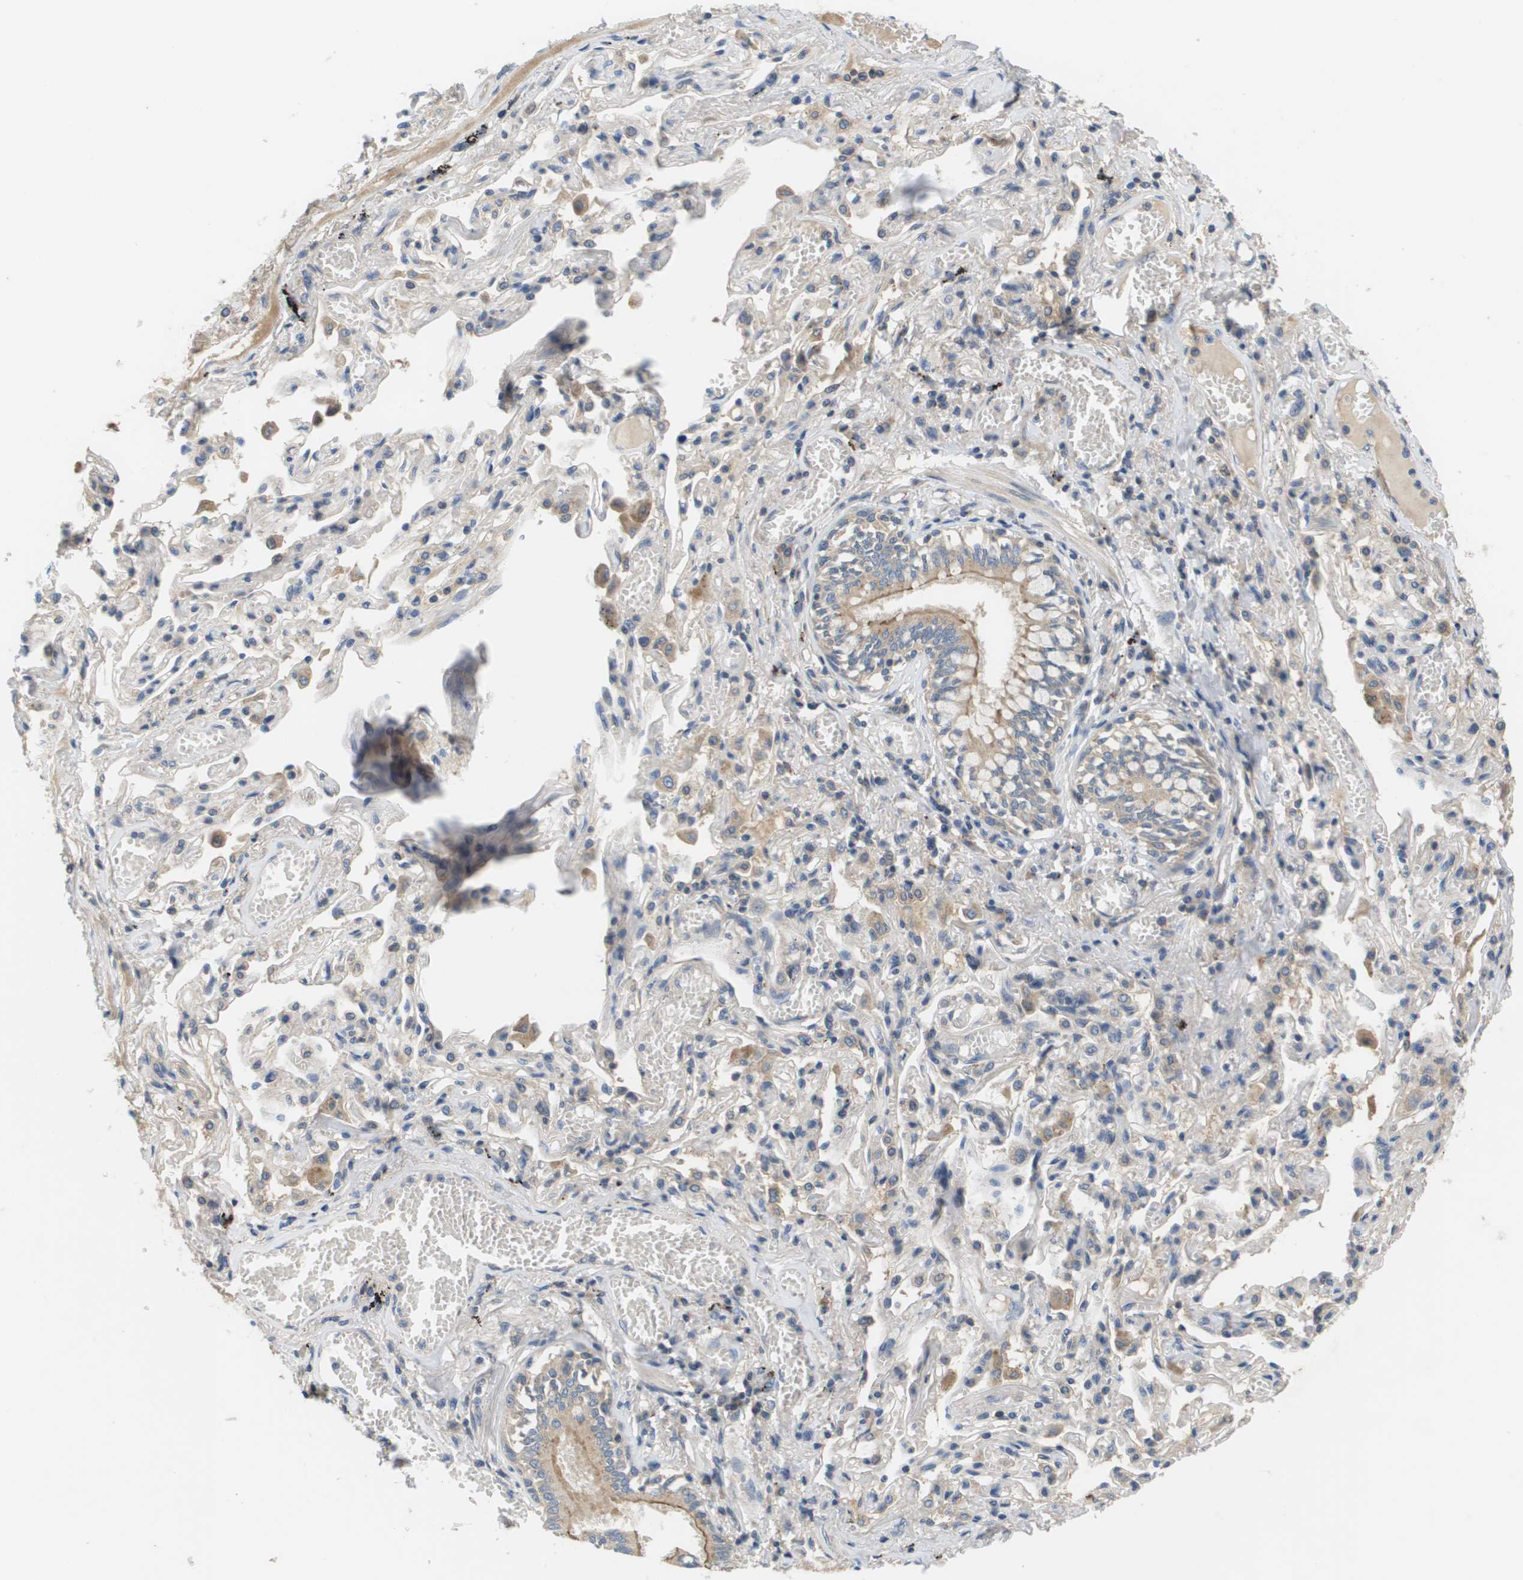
{"staining": {"intensity": "moderate", "quantity": "<25%", "location": "cytoplasmic/membranous"}, "tissue": "bronchus", "cell_type": "Respiratory epithelial cells", "image_type": "normal", "snomed": [{"axis": "morphology", "description": "Normal tissue, NOS"}, {"axis": "morphology", "description": "Inflammation, NOS"}, {"axis": "topography", "description": "Cartilage tissue"}, {"axis": "topography", "description": "Lung"}], "caption": "DAB immunohistochemical staining of unremarkable bronchus displays moderate cytoplasmic/membranous protein staining in approximately <25% of respiratory epithelial cells.", "gene": "SLC25A20", "patient": {"sex": "male", "age": 71}}